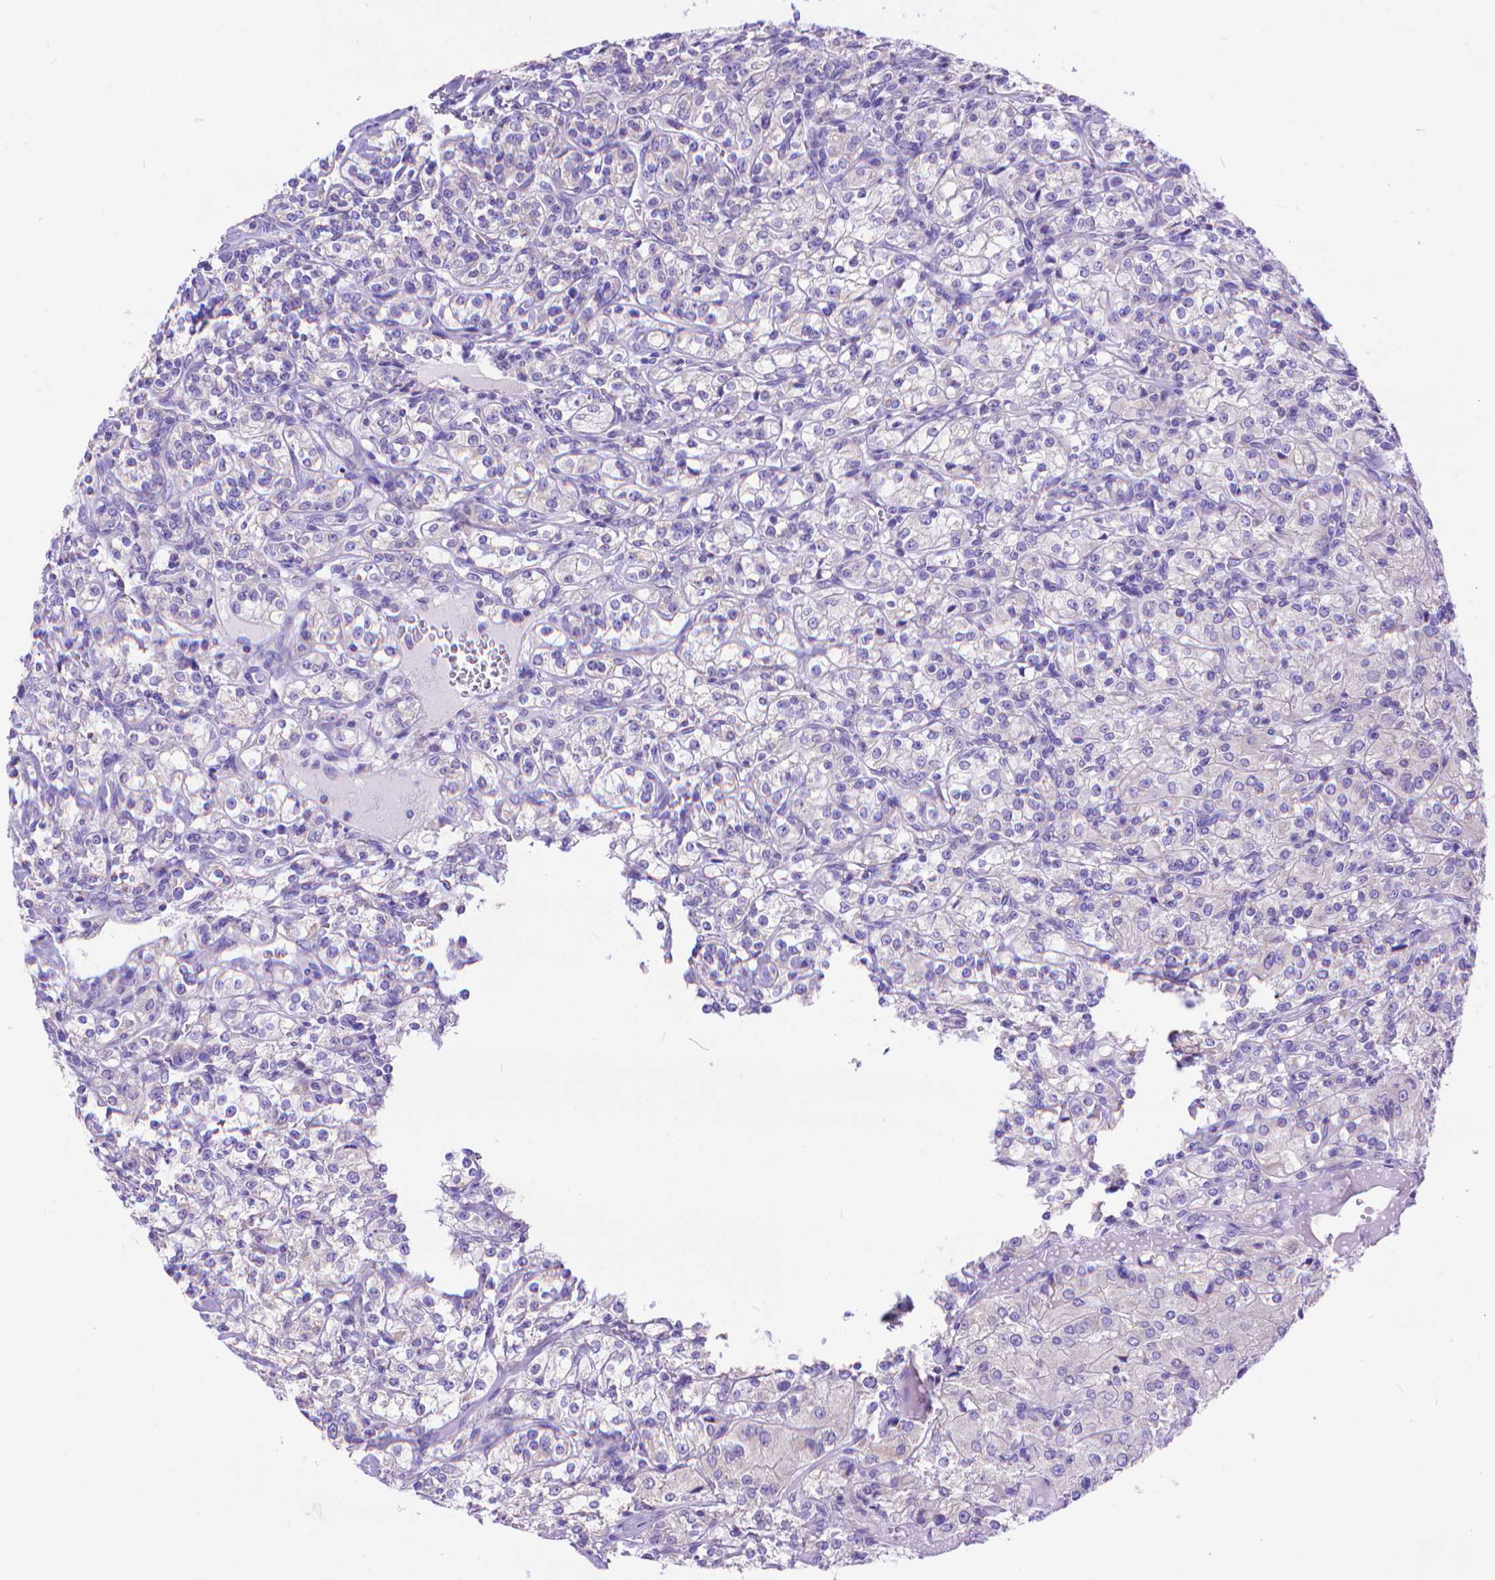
{"staining": {"intensity": "negative", "quantity": "none", "location": "none"}, "tissue": "renal cancer", "cell_type": "Tumor cells", "image_type": "cancer", "snomed": [{"axis": "morphology", "description": "Adenocarcinoma, NOS"}, {"axis": "topography", "description": "Kidney"}], "caption": "IHC histopathology image of neoplastic tissue: human renal adenocarcinoma stained with DAB (3,3'-diaminobenzidine) exhibits no significant protein staining in tumor cells.", "gene": "DHRS2", "patient": {"sex": "male", "age": 77}}